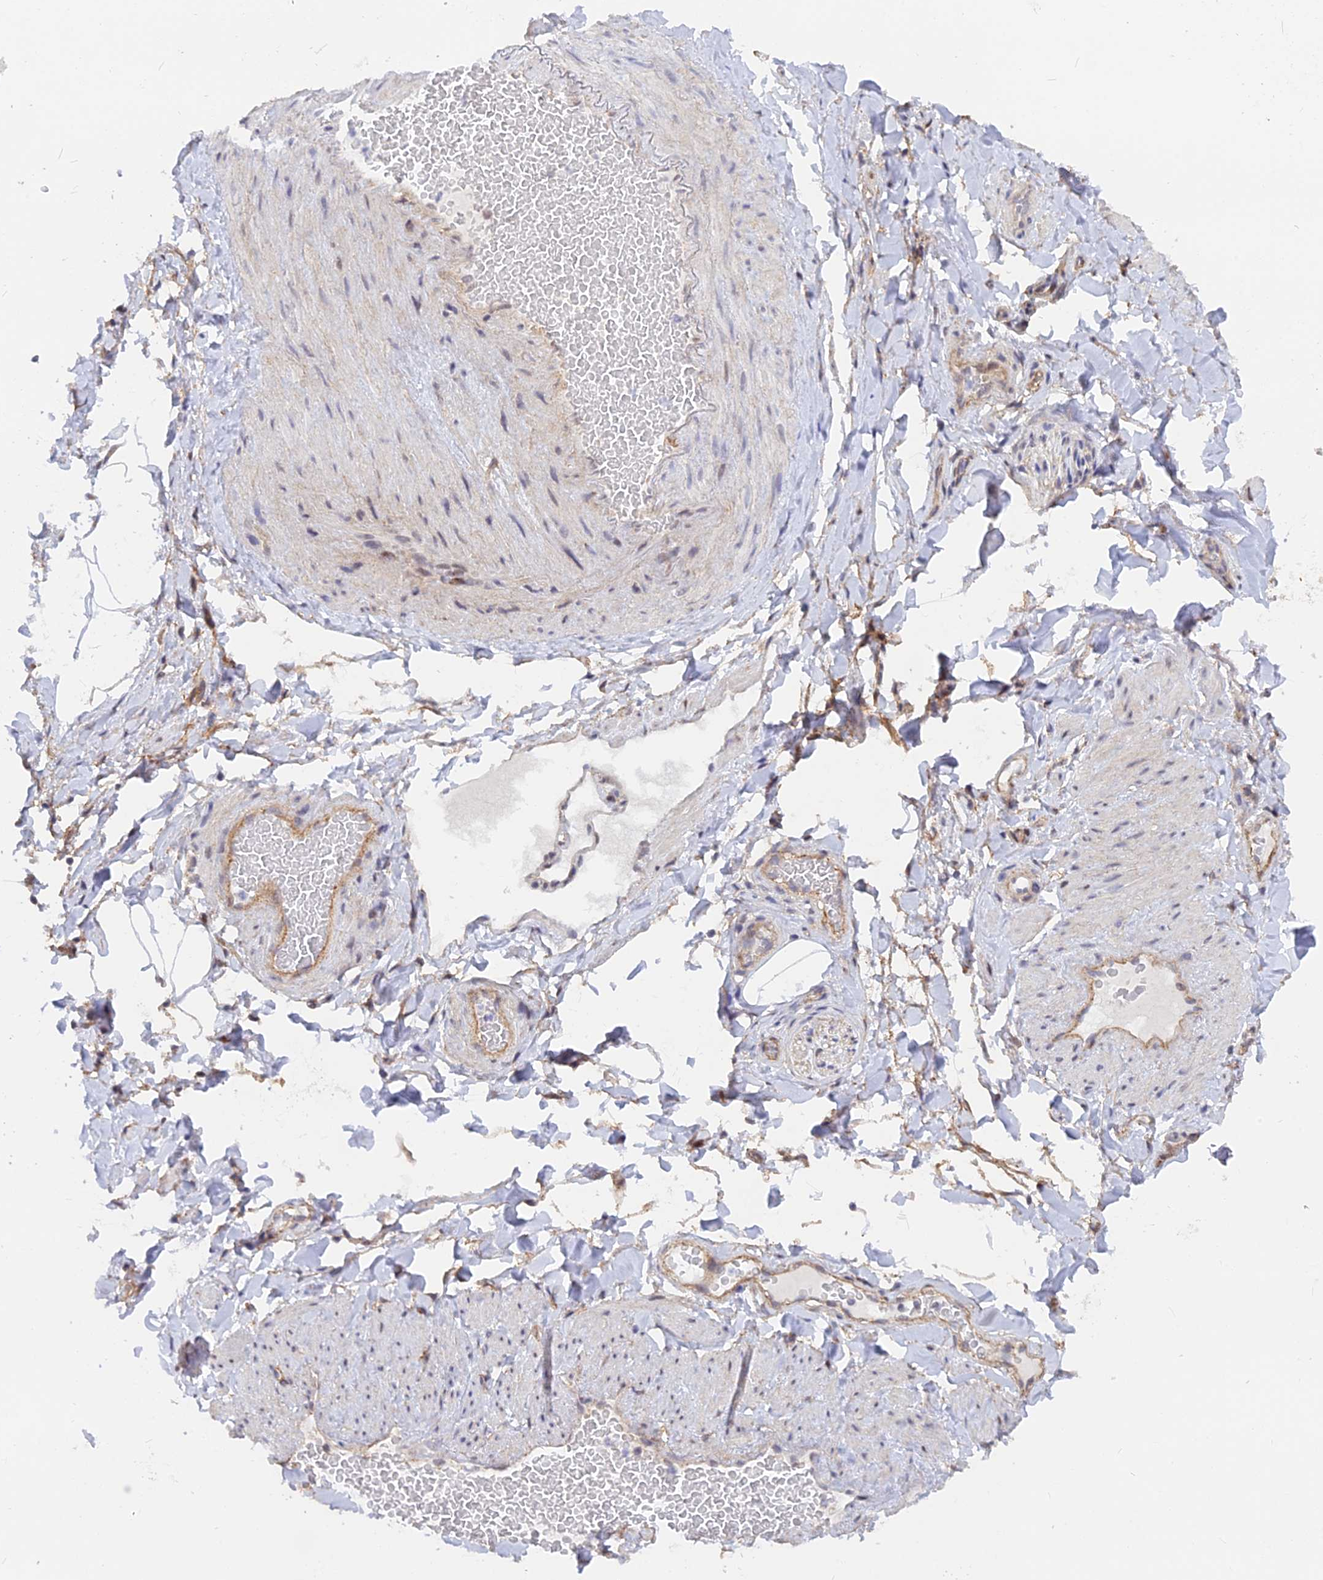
{"staining": {"intensity": "negative", "quantity": "none", "location": "none"}, "tissue": "adipose tissue", "cell_type": "Adipocytes", "image_type": "normal", "snomed": [{"axis": "morphology", "description": "Normal tissue, NOS"}, {"axis": "topography", "description": "Soft tissue"}, {"axis": "topography", "description": "Vascular tissue"}], "caption": "IHC micrograph of unremarkable adipose tissue: human adipose tissue stained with DAB demonstrates no significant protein expression in adipocytes.", "gene": "VSTM2L", "patient": {"sex": "male", "age": 54}}